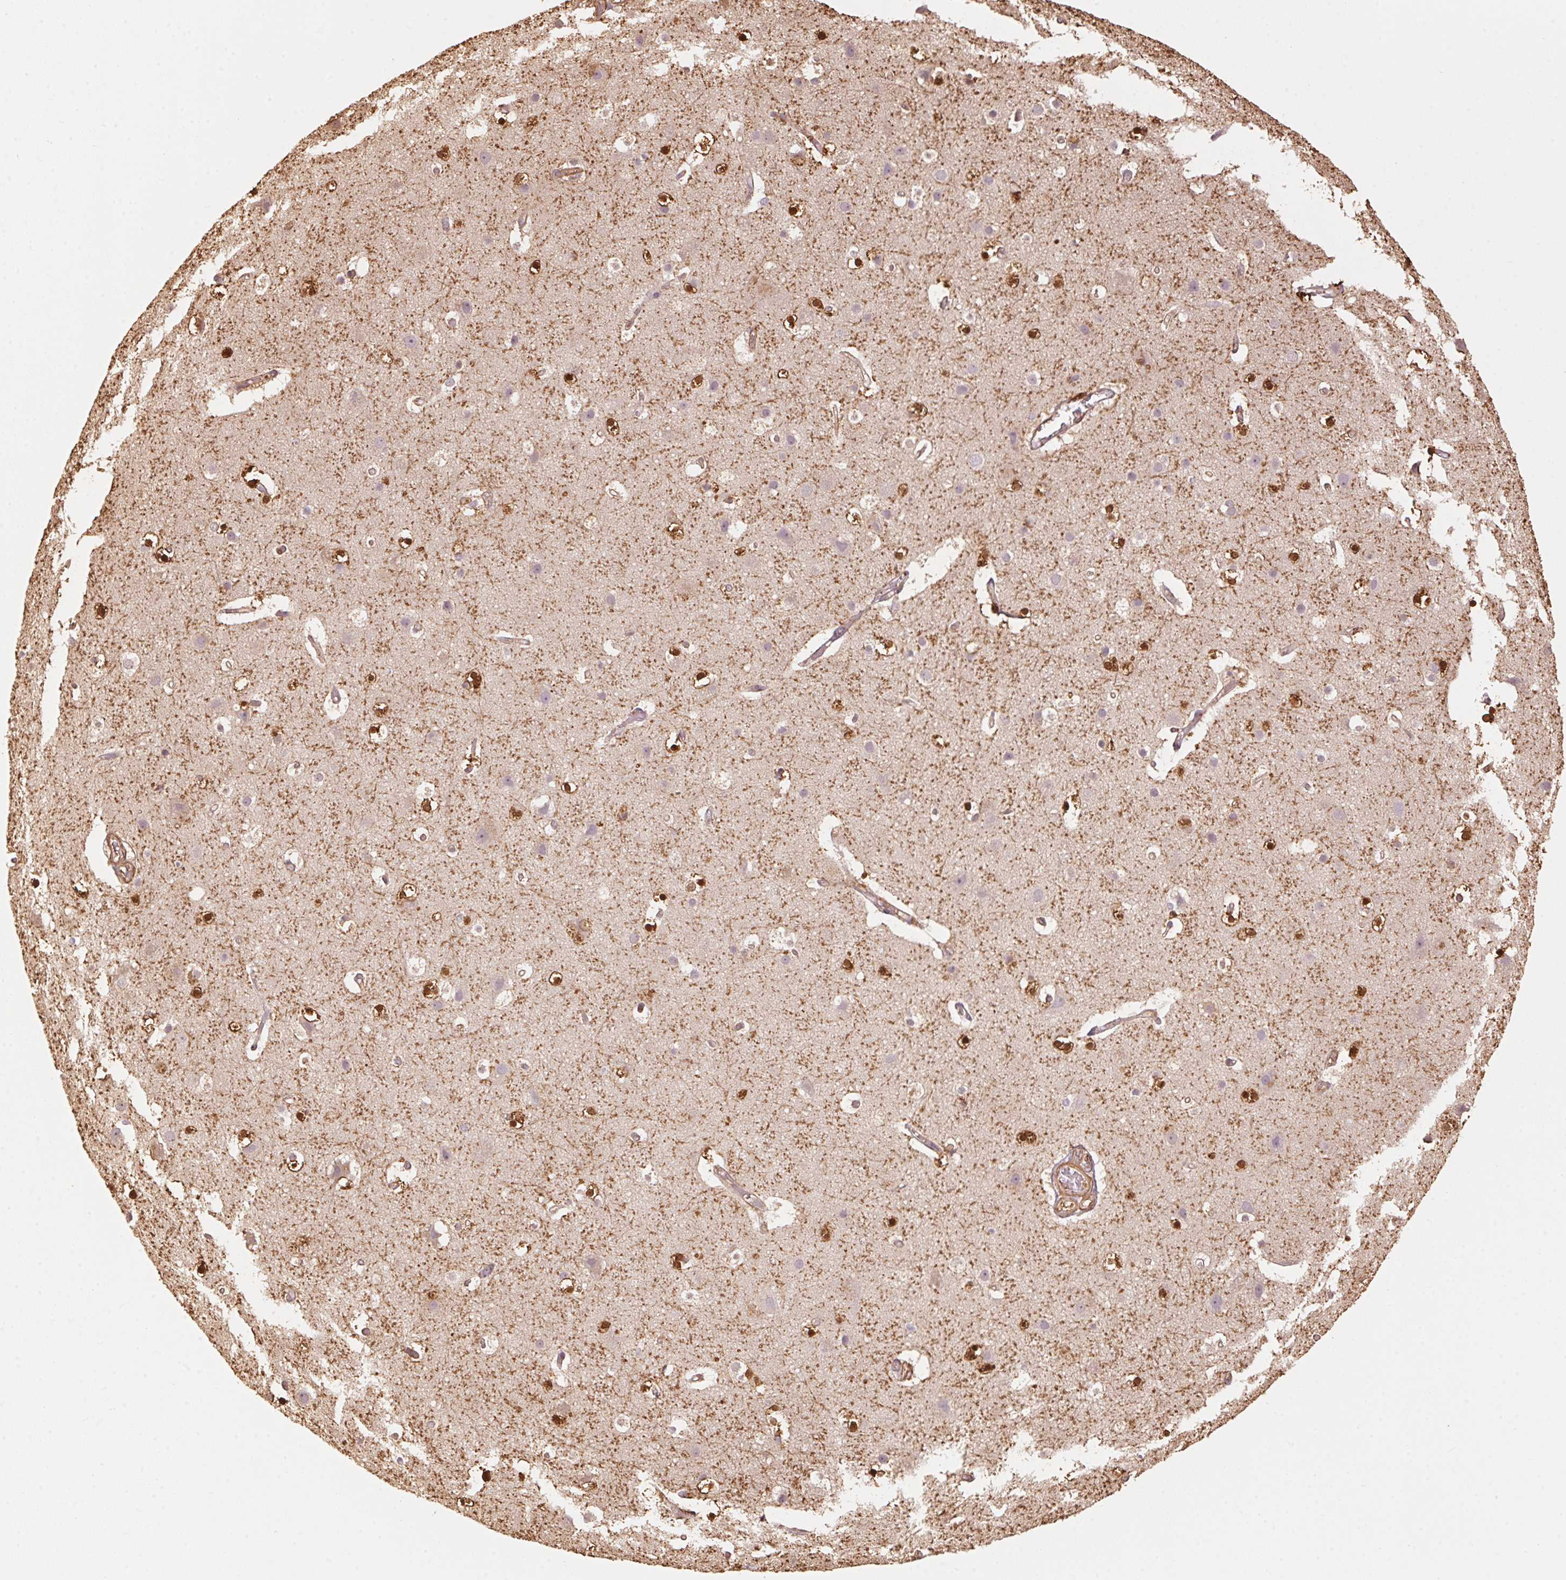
{"staining": {"intensity": "moderate", "quantity": ">75%", "location": "cytoplasmic/membranous"}, "tissue": "cerebral cortex", "cell_type": "Endothelial cells", "image_type": "normal", "snomed": [{"axis": "morphology", "description": "Normal tissue, NOS"}, {"axis": "topography", "description": "Cerebral cortex"}], "caption": "Normal cerebral cortex demonstrates moderate cytoplasmic/membranous staining in approximately >75% of endothelial cells, visualized by immunohistochemistry.", "gene": "QDPR", "patient": {"sex": "female", "age": 52}}